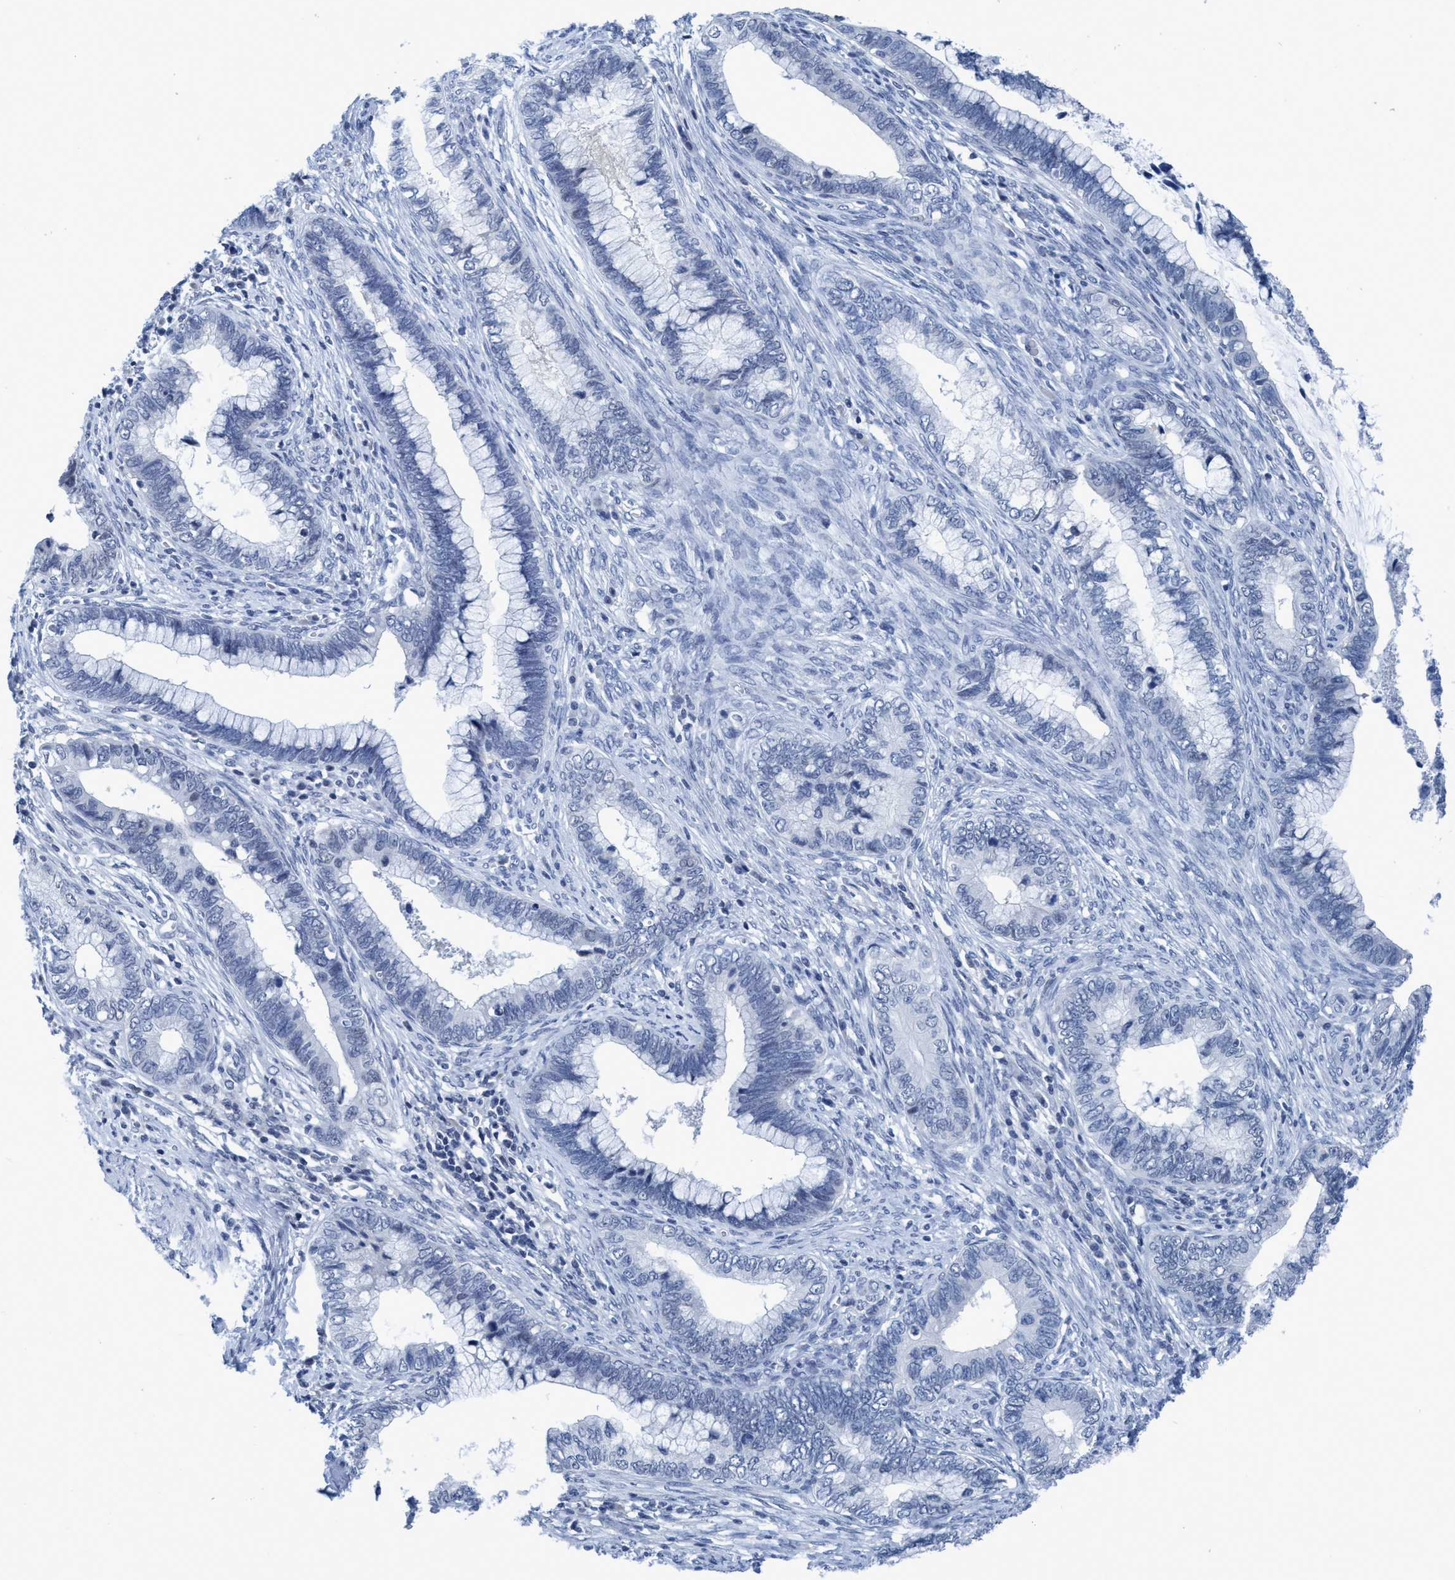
{"staining": {"intensity": "negative", "quantity": "none", "location": "none"}, "tissue": "cervical cancer", "cell_type": "Tumor cells", "image_type": "cancer", "snomed": [{"axis": "morphology", "description": "Adenocarcinoma, NOS"}, {"axis": "topography", "description": "Cervix"}], "caption": "Cervical cancer was stained to show a protein in brown. There is no significant expression in tumor cells.", "gene": "DNAI1", "patient": {"sex": "female", "age": 44}}